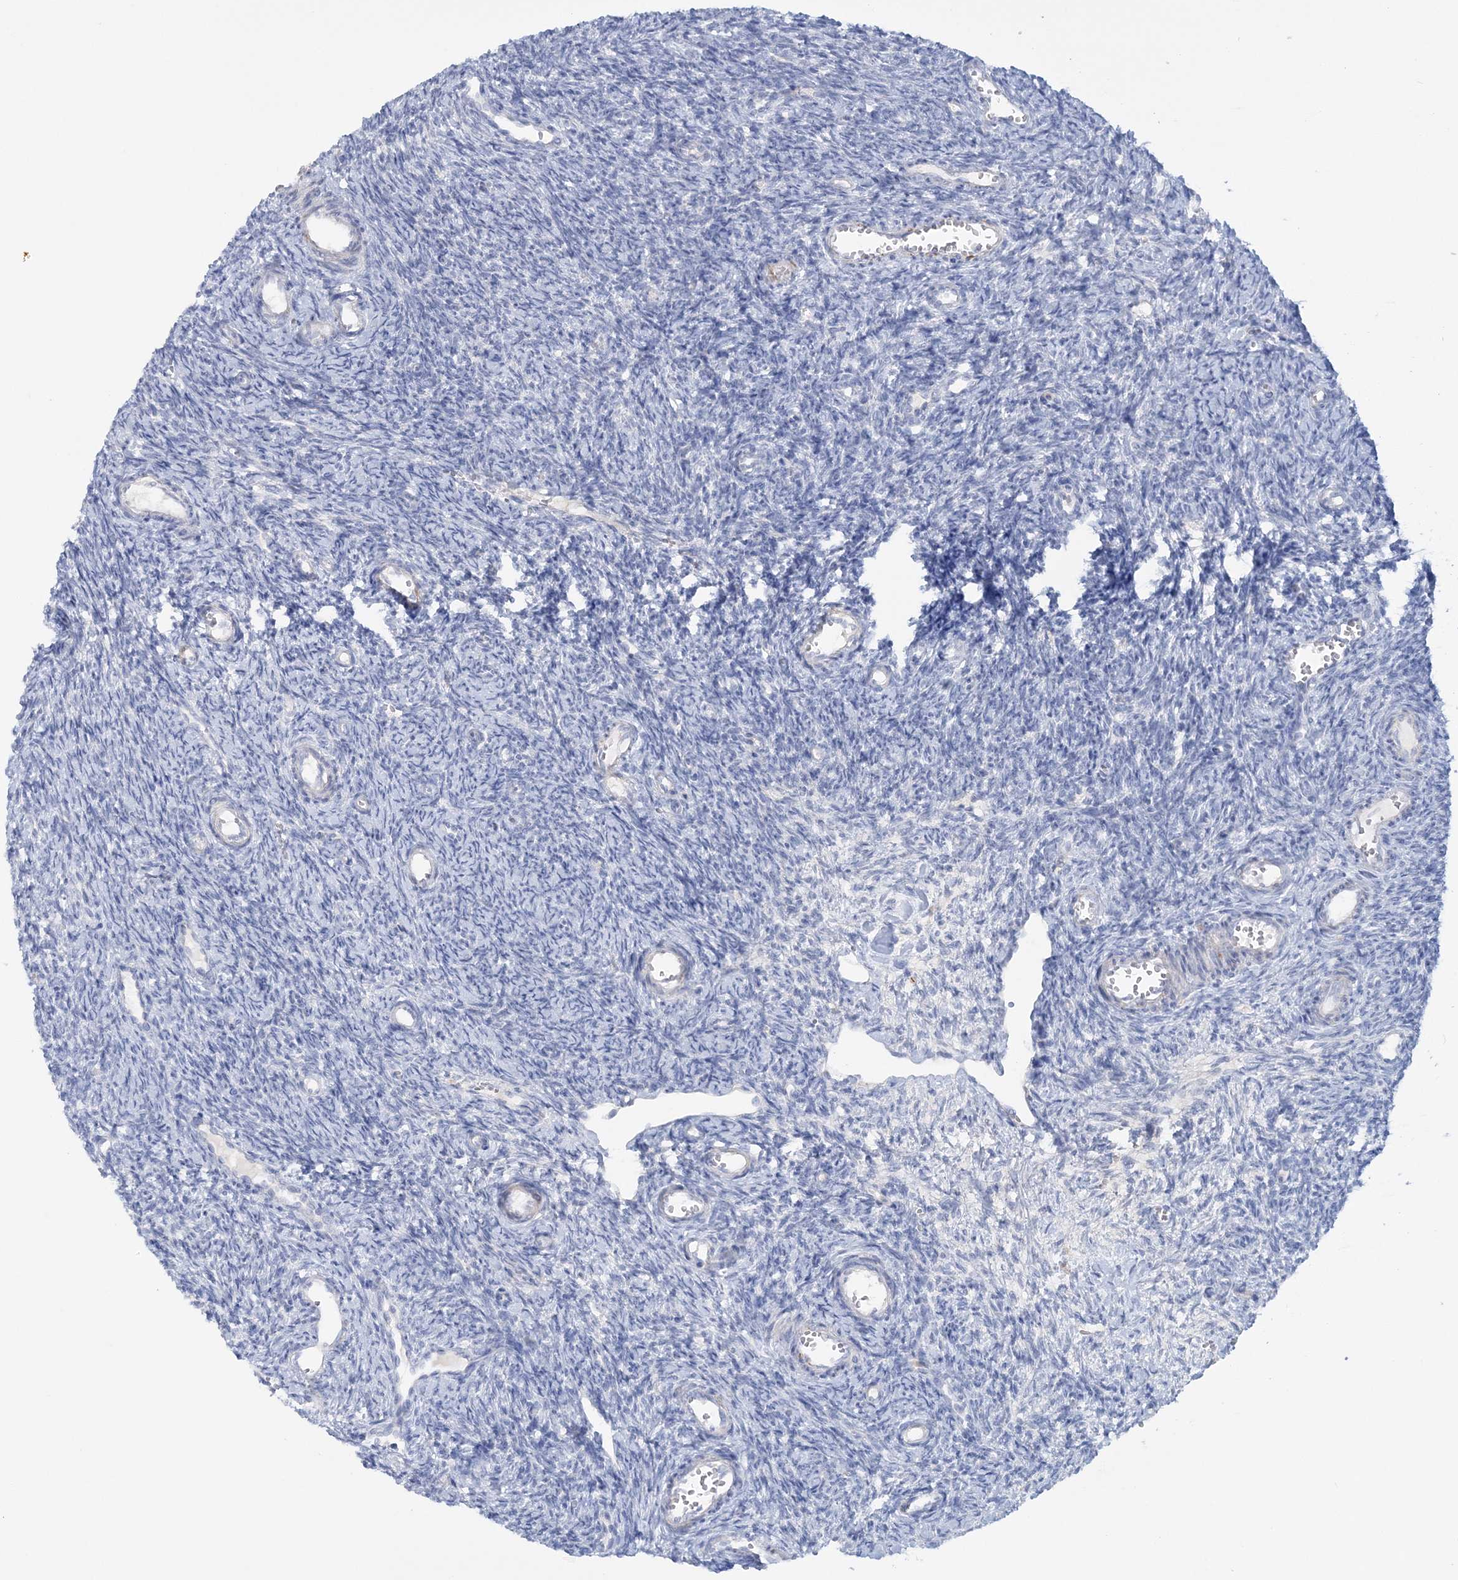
{"staining": {"intensity": "negative", "quantity": "none", "location": "none"}, "tissue": "ovary", "cell_type": "Follicle cells", "image_type": "normal", "snomed": [{"axis": "morphology", "description": "Normal tissue, NOS"}, {"axis": "topography", "description": "Ovary"}], "caption": "This is a micrograph of immunohistochemistry staining of unremarkable ovary, which shows no expression in follicle cells.", "gene": "WDSUB1", "patient": {"sex": "female", "age": 39}}